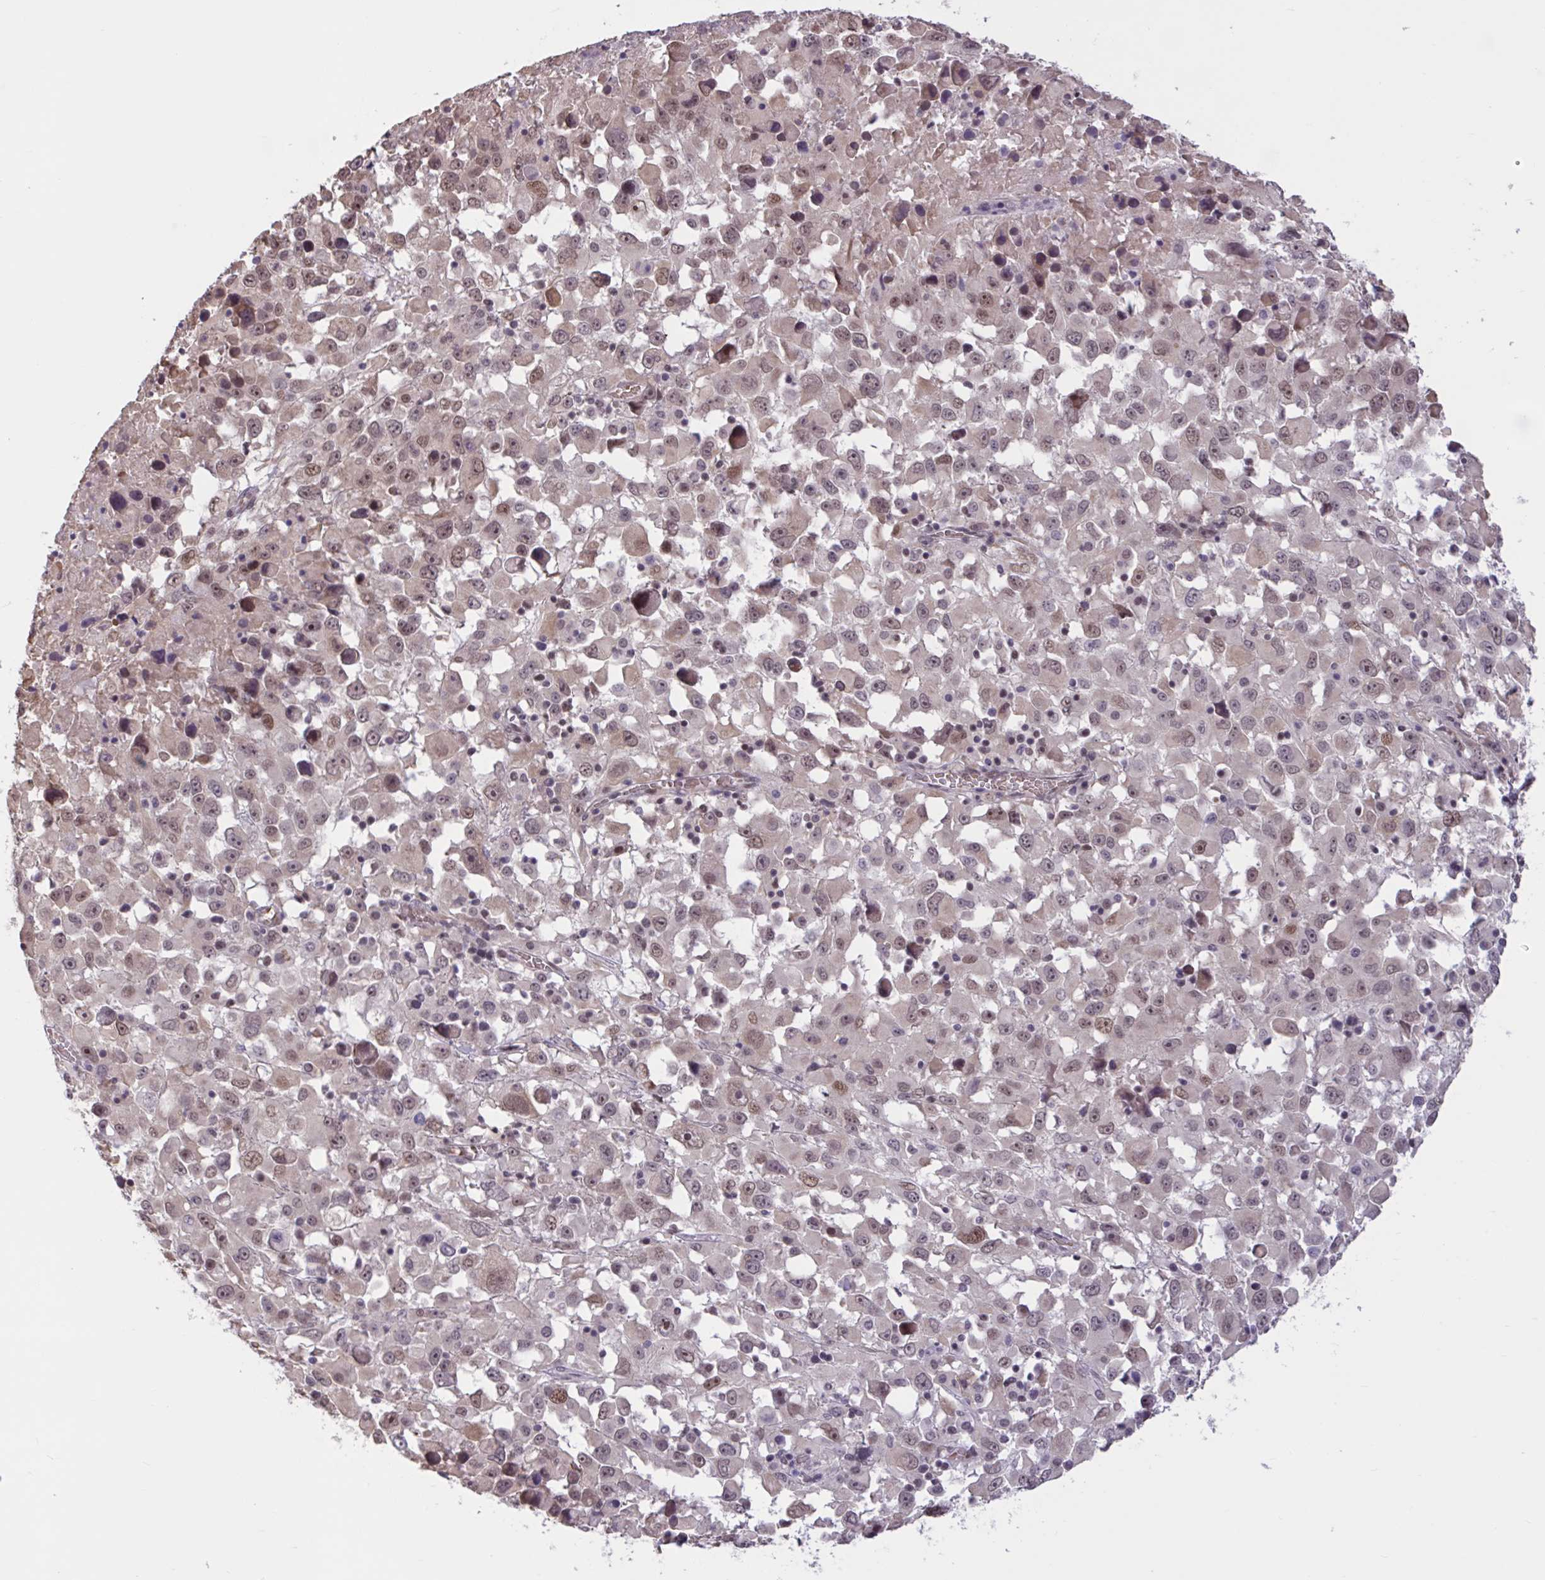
{"staining": {"intensity": "moderate", "quantity": "25%-75%", "location": "nuclear"}, "tissue": "melanoma", "cell_type": "Tumor cells", "image_type": "cancer", "snomed": [{"axis": "morphology", "description": "Malignant melanoma, Metastatic site"}, {"axis": "topography", "description": "Soft tissue"}], "caption": "Immunohistochemistry histopathology image of neoplastic tissue: malignant melanoma (metastatic site) stained using immunohistochemistry exhibits medium levels of moderate protein expression localized specifically in the nuclear of tumor cells, appearing as a nuclear brown color.", "gene": "ZNF414", "patient": {"sex": "male", "age": 50}}